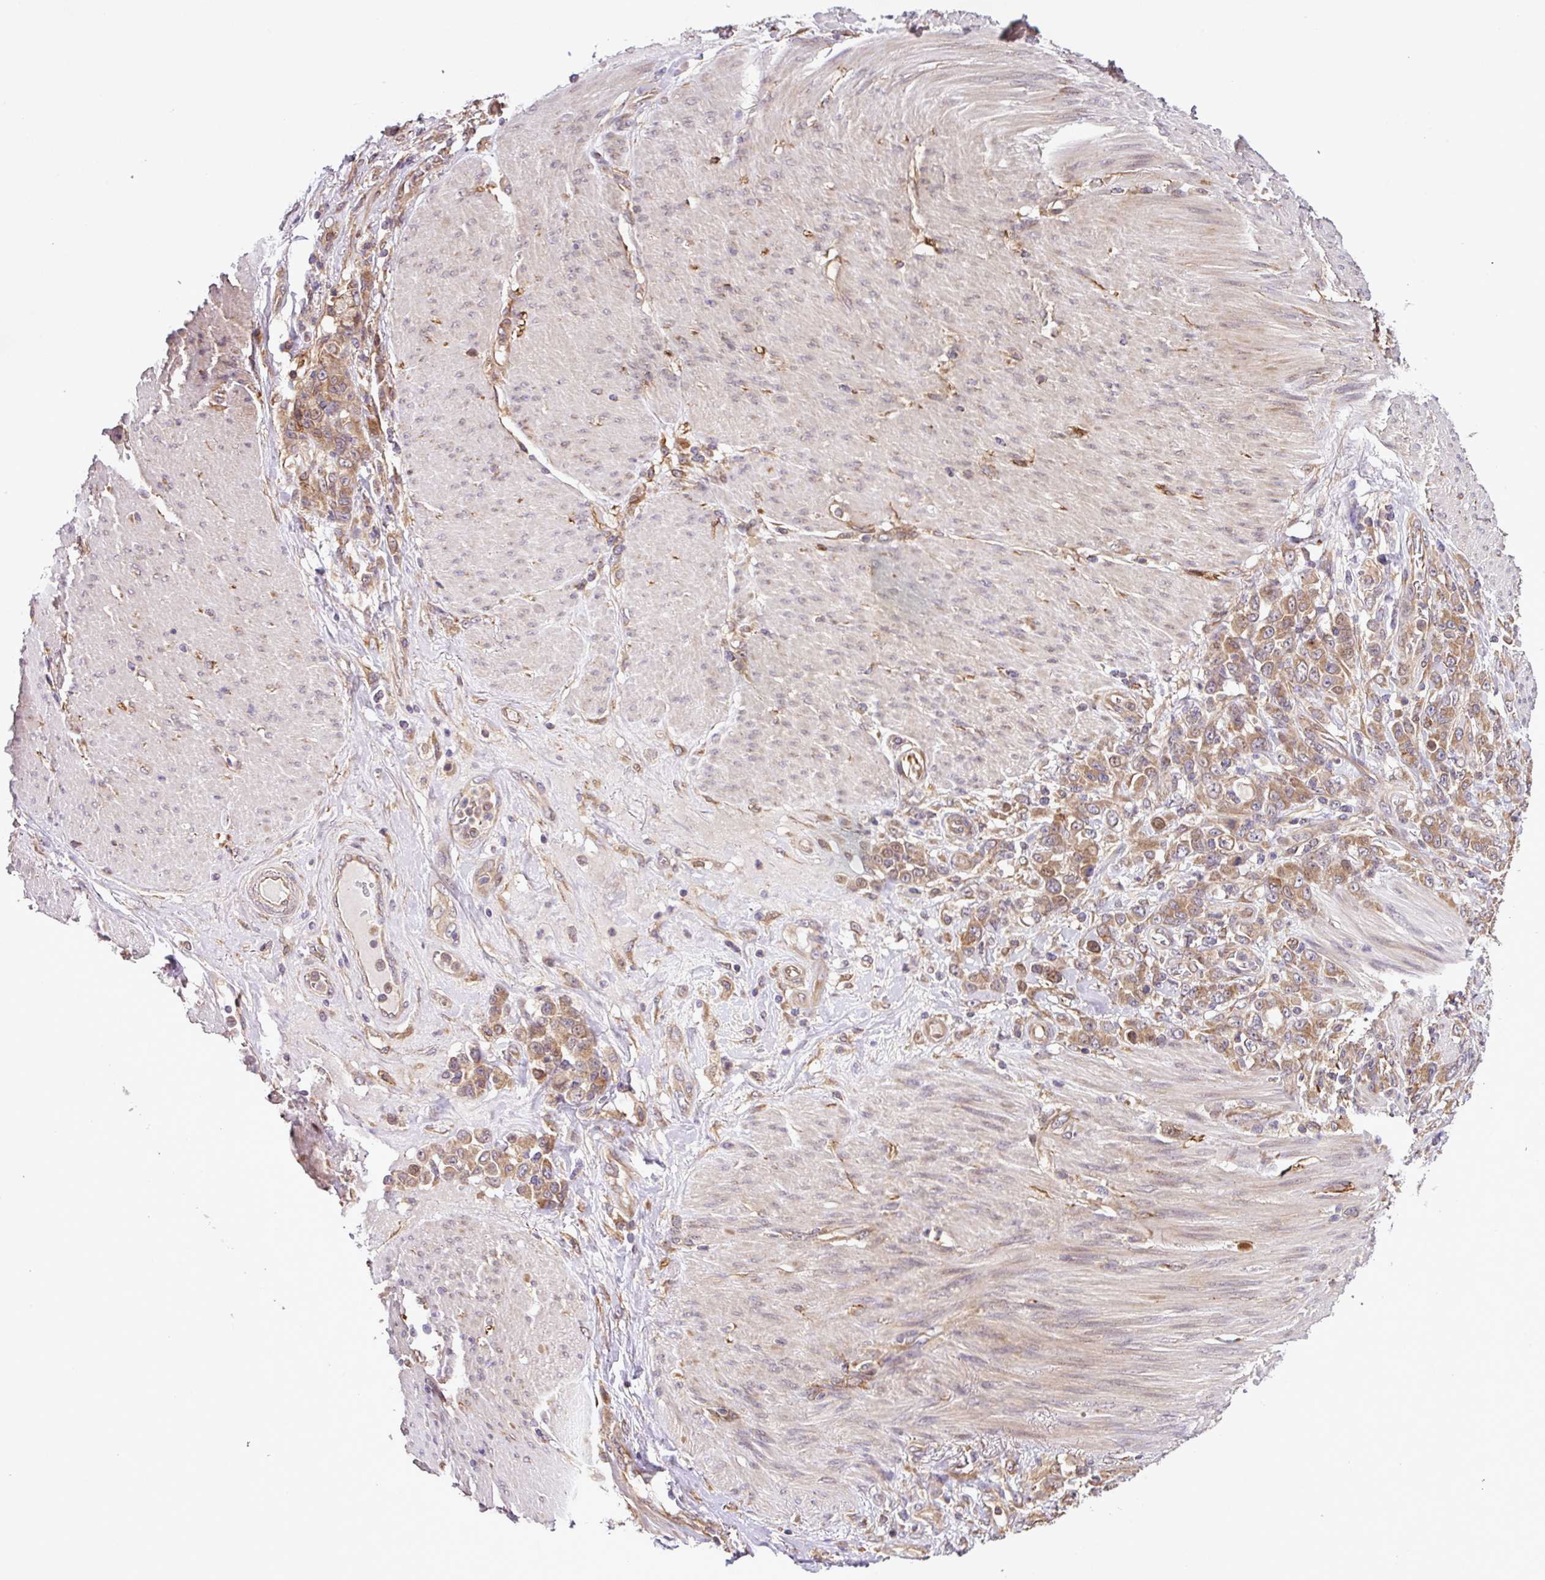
{"staining": {"intensity": "moderate", "quantity": ">75%", "location": "cytoplasmic/membranous"}, "tissue": "stomach cancer", "cell_type": "Tumor cells", "image_type": "cancer", "snomed": [{"axis": "morphology", "description": "Adenocarcinoma, NOS"}, {"axis": "topography", "description": "Stomach"}], "caption": "Moderate cytoplasmic/membranous staining is identified in about >75% of tumor cells in stomach cancer (adenocarcinoma).", "gene": "DLGAP4", "patient": {"sex": "female", "age": 79}}